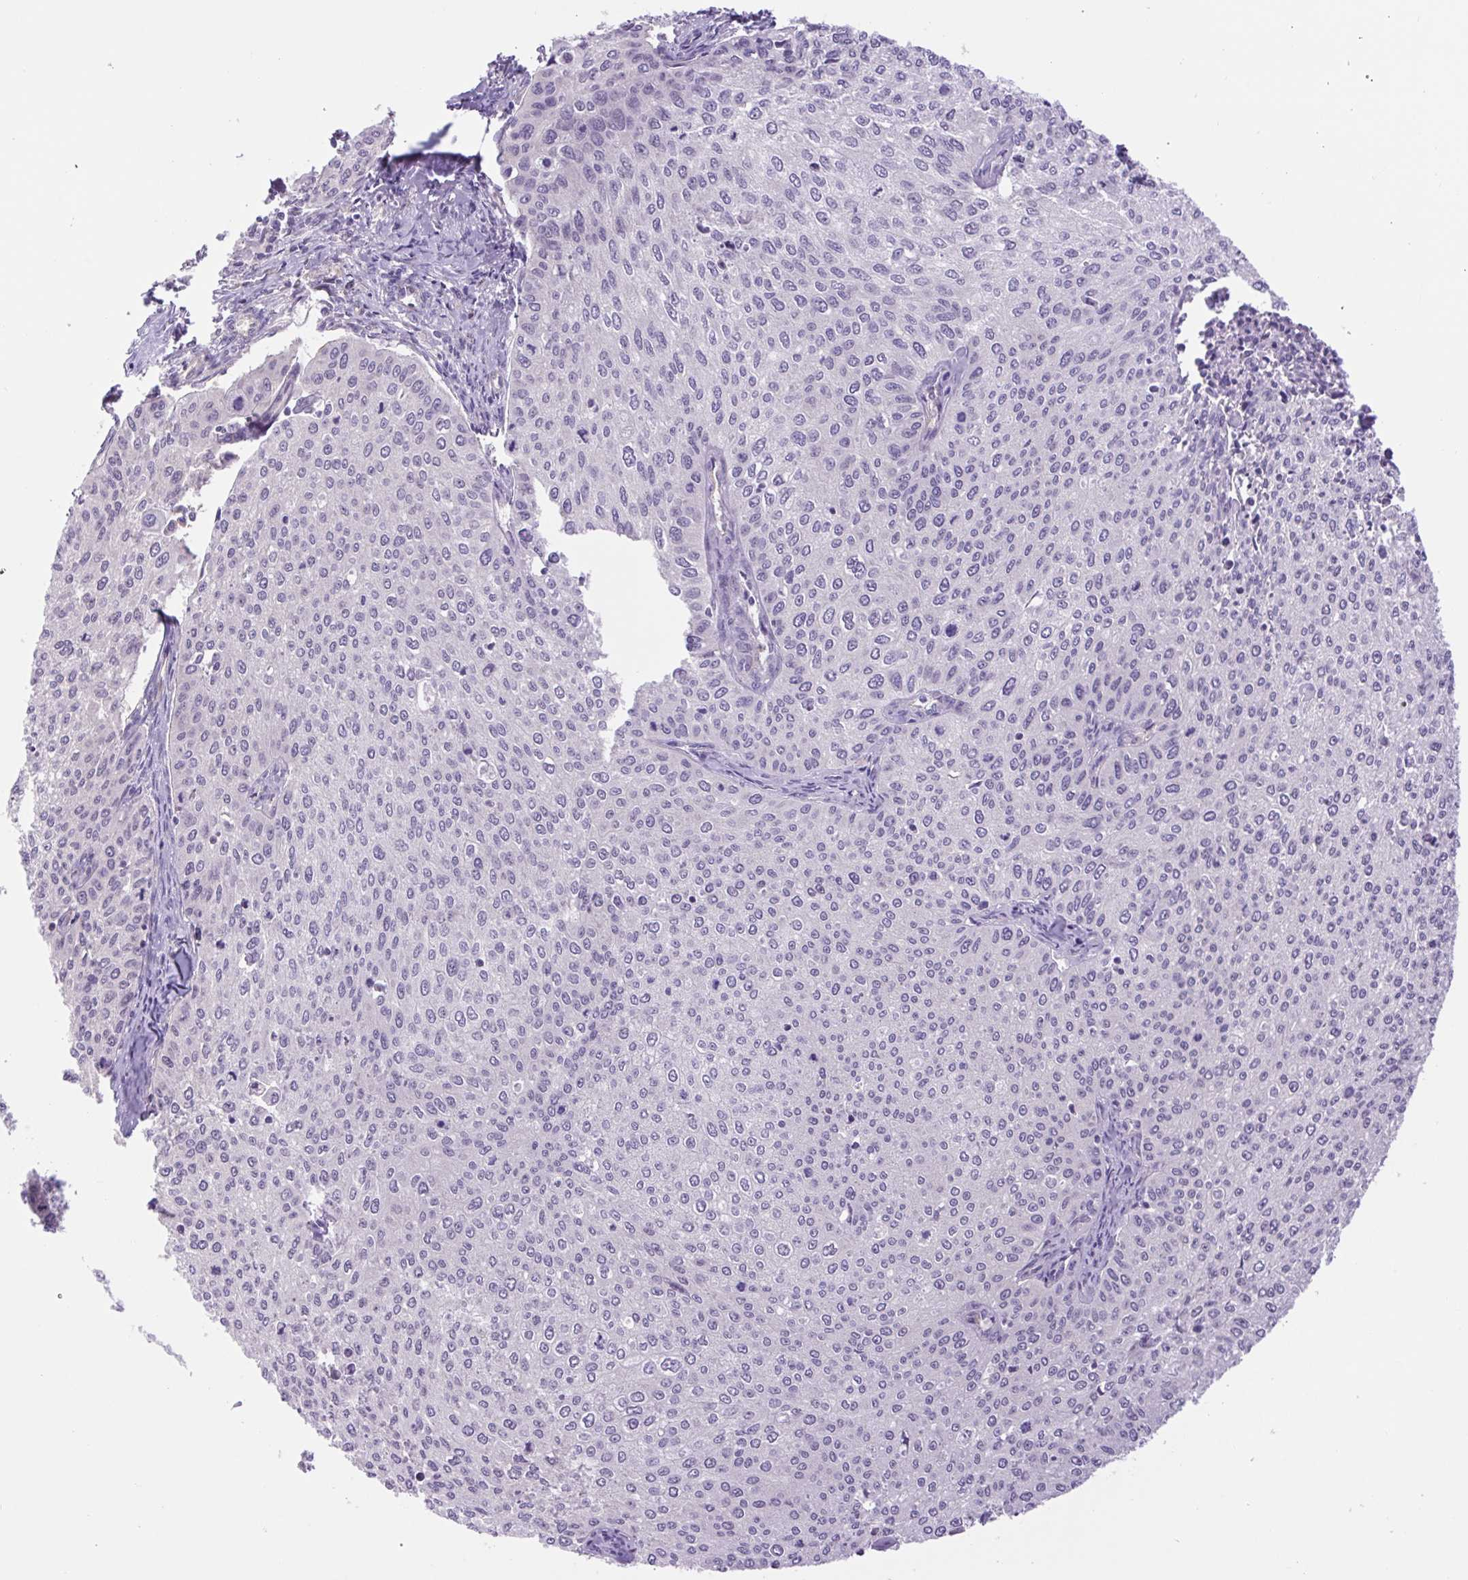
{"staining": {"intensity": "negative", "quantity": "none", "location": "none"}, "tissue": "cervical cancer", "cell_type": "Tumor cells", "image_type": "cancer", "snomed": [{"axis": "morphology", "description": "Squamous cell carcinoma, NOS"}, {"axis": "topography", "description": "Cervix"}], "caption": "Immunohistochemistry image of neoplastic tissue: squamous cell carcinoma (cervical) stained with DAB (3,3'-diaminobenzidine) demonstrates no significant protein expression in tumor cells.", "gene": "FAM177B", "patient": {"sex": "female", "age": 38}}